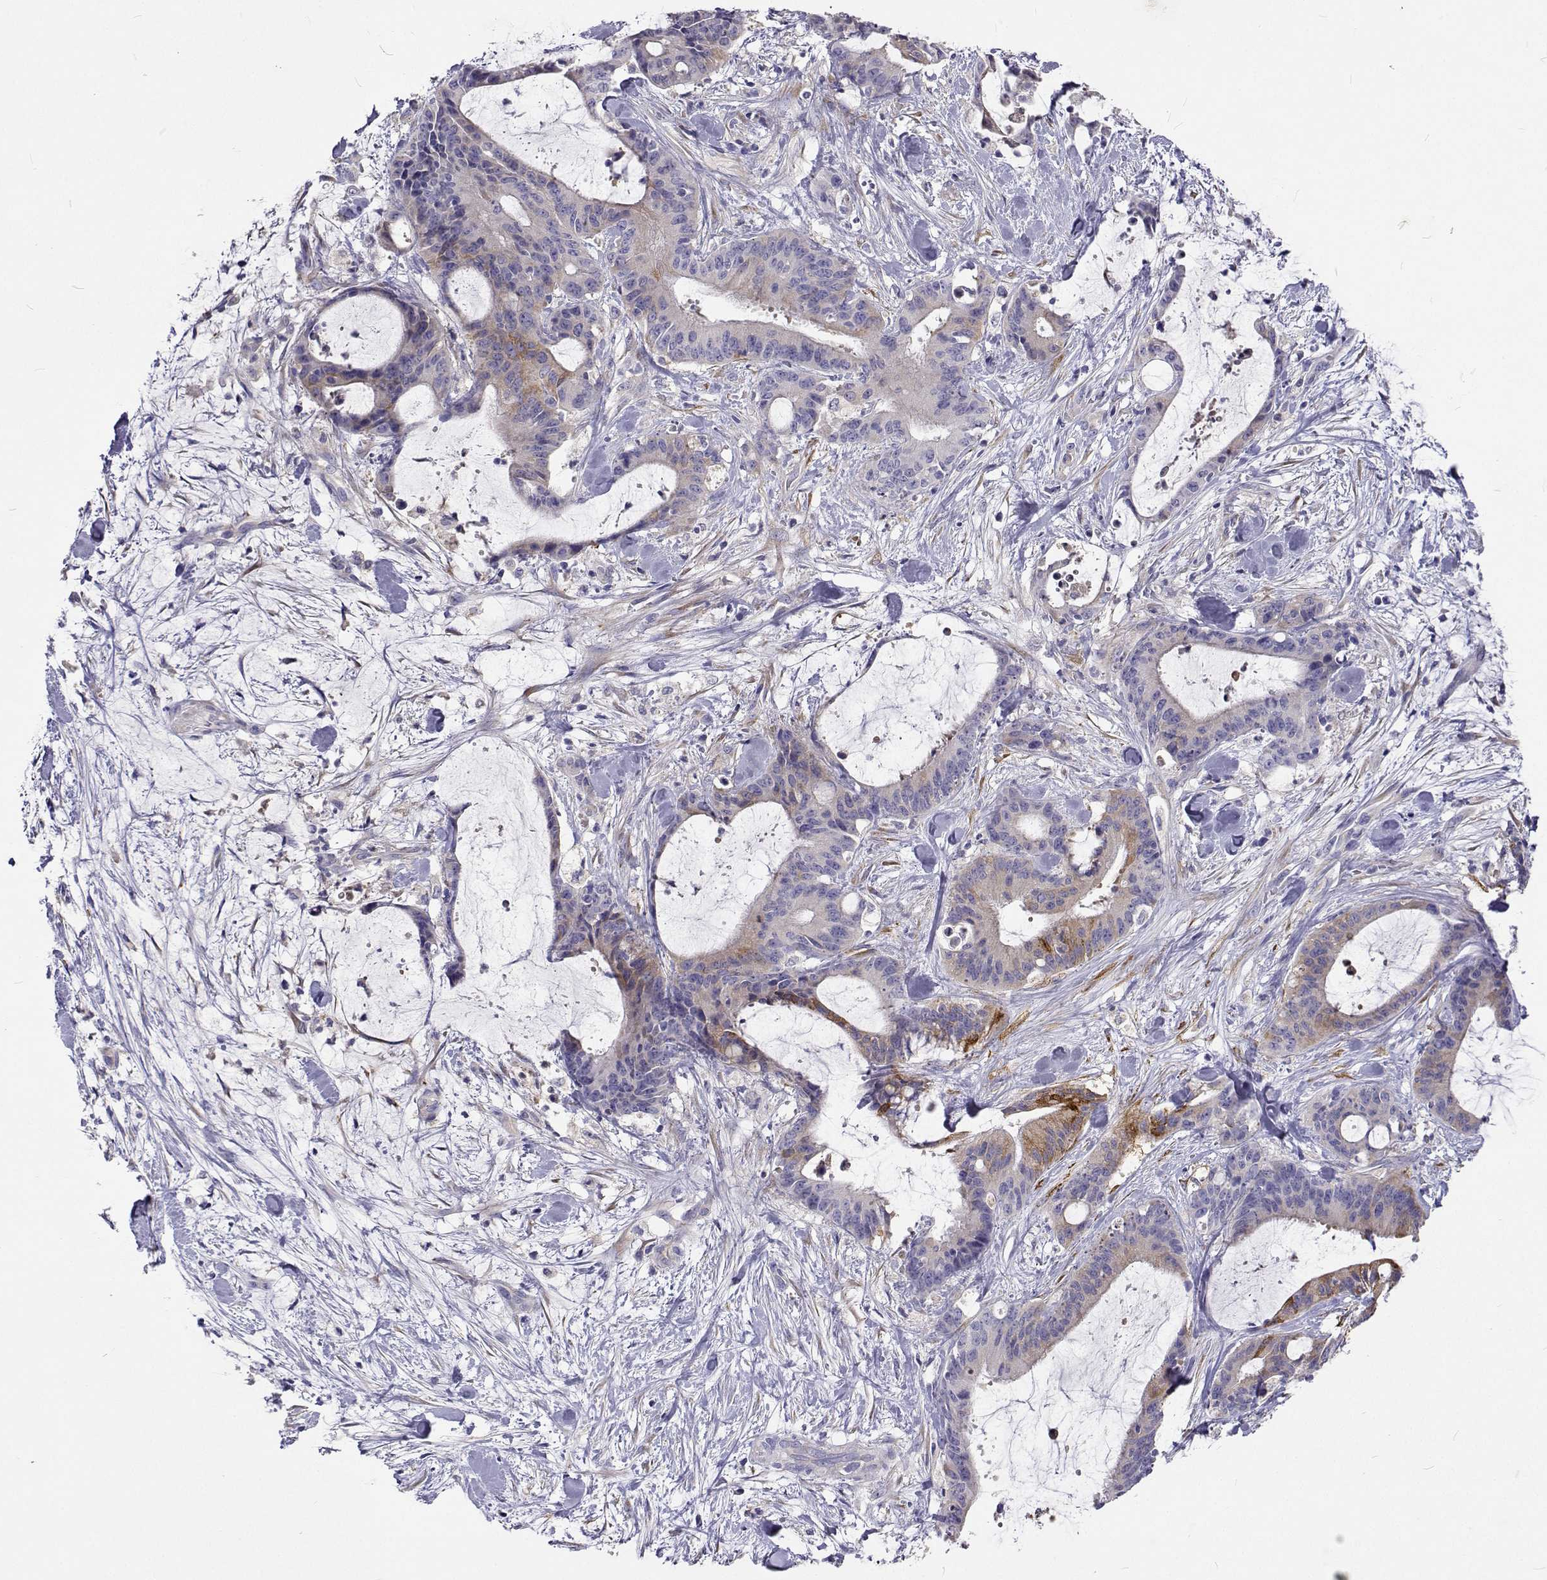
{"staining": {"intensity": "moderate", "quantity": "<25%", "location": "cytoplasmic/membranous"}, "tissue": "liver cancer", "cell_type": "Tumor cells", "image_type": "cancer", "snomed": [{"axis": "morphology", "description": "Cholangiocarcinoma"}, {"axis": "topography", "description": "Liver"}], "caption": "Protein analysis of cholangiocarcinoma (liver) tissue shows moderate cytoplasmic/membranous expression in approximately <25% of tumor cells.", "gene": "LHFPL7", "patient": {"sex": "female", "age": 73}}